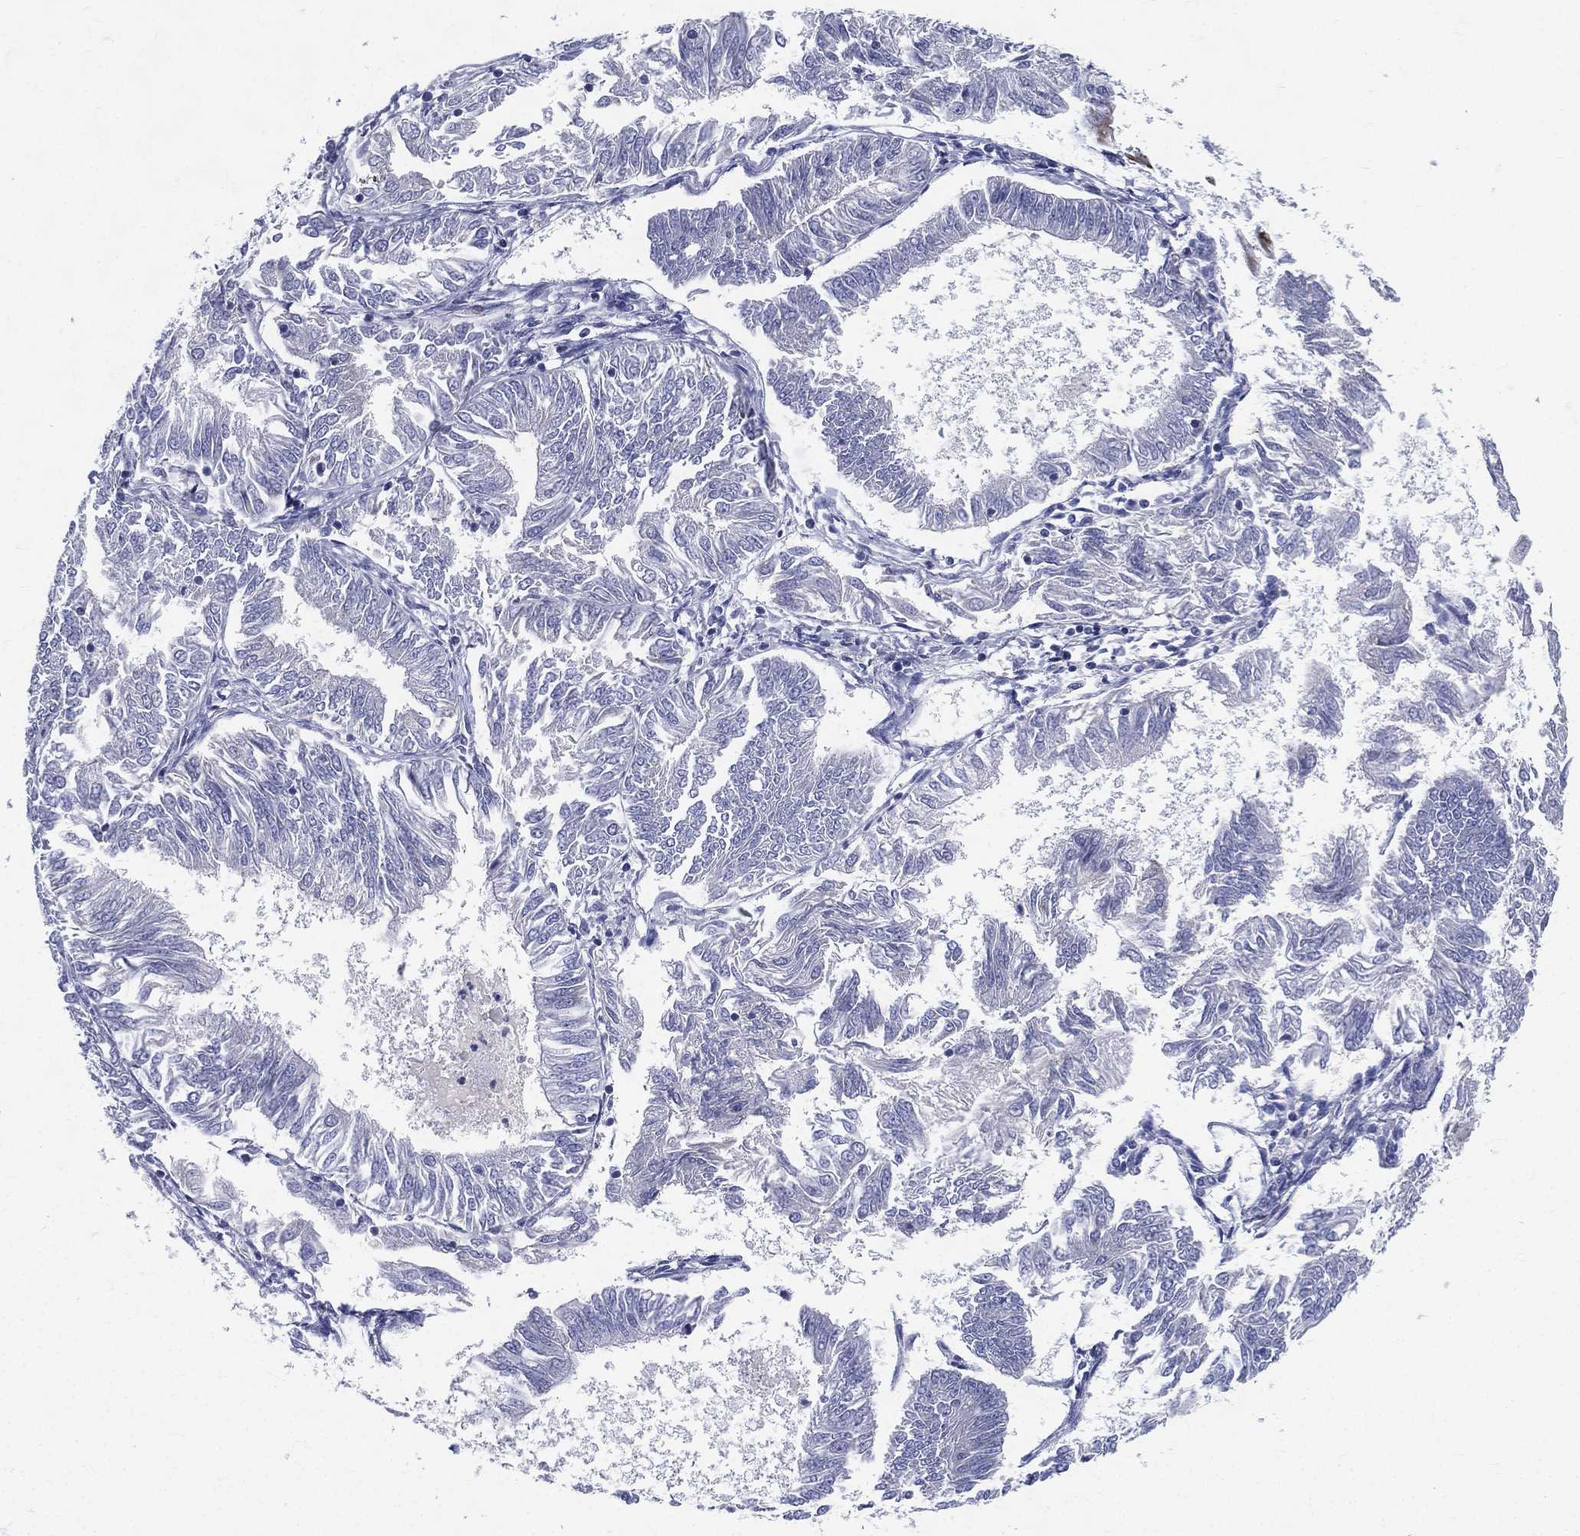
{"staining": {"intensity": "negative", "quantity": "none", "location": "none"}, "tissue": "endometrial cancer", "cell_type": "Tumor cells", "image_type": "cancer", "snomed": [{"axis": "morphology", "description": "Adenocarcinoma, NOS"}, {"axis": "topography", "description": "Endometrium"}], "caption": "Endometrial cancer was stained to show a protein in brown. There is no significant positivity in tumor cells.", "gene": "PWWP3A", "patient": {"sex": "female", "age": 58}}